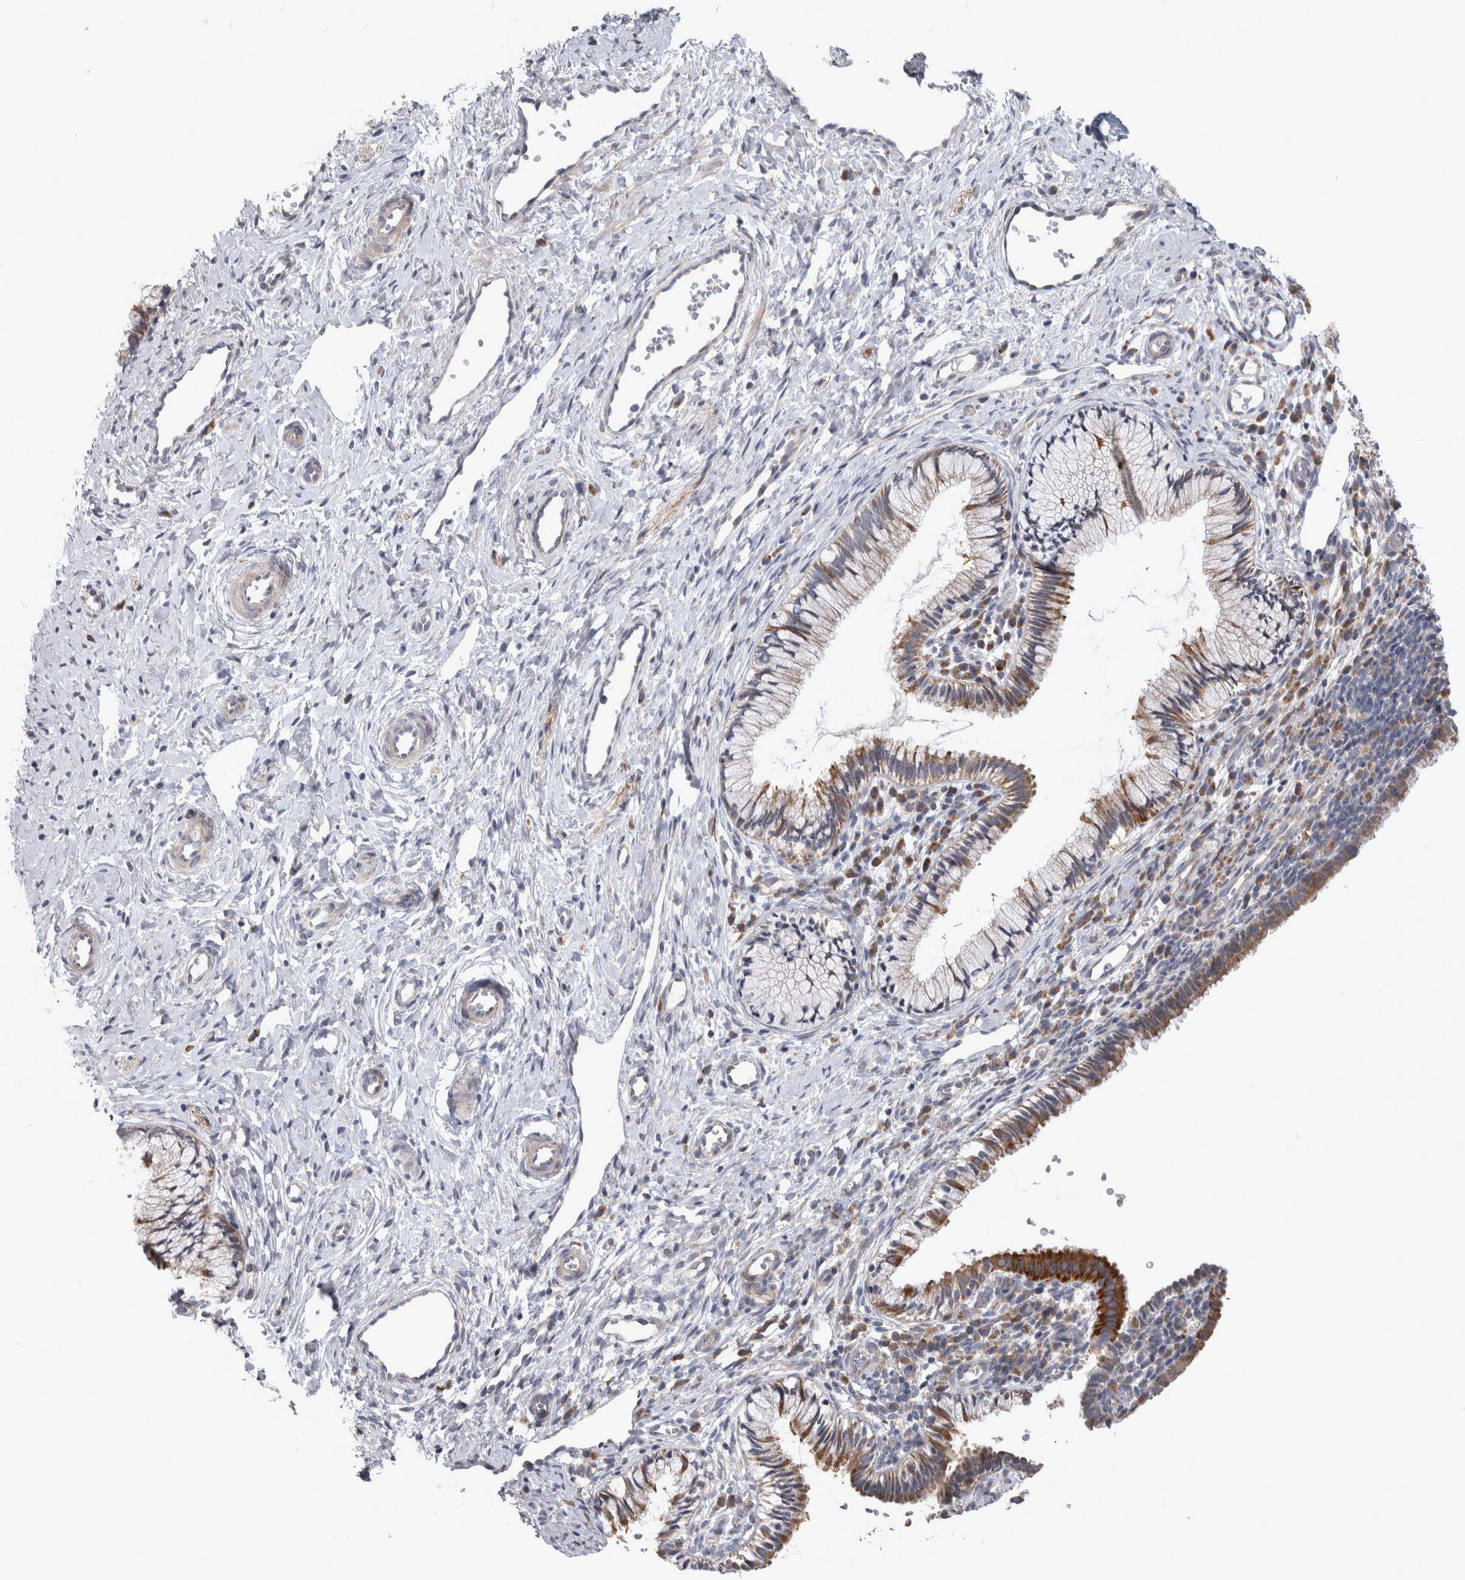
{"staining": {"intensity": "moderate", "quantity": "25%-75%", "location": "cytoplasmic/membranous"}, "tissue": "cervix", "cell_type": "Glandular cells", "image_type": "normal", "snomed": [{"axis": "morphology", "description": "Normal tissue, NOS"}, {"axis": "topography", "description": "Cervix"}], "caption": "An image of cervix stained for a protein displays moderate cytoplasmic/membranous brown staining in glandular cells.", "gene": "SCO1", "patient": {"sex": "female", "age": 27}}